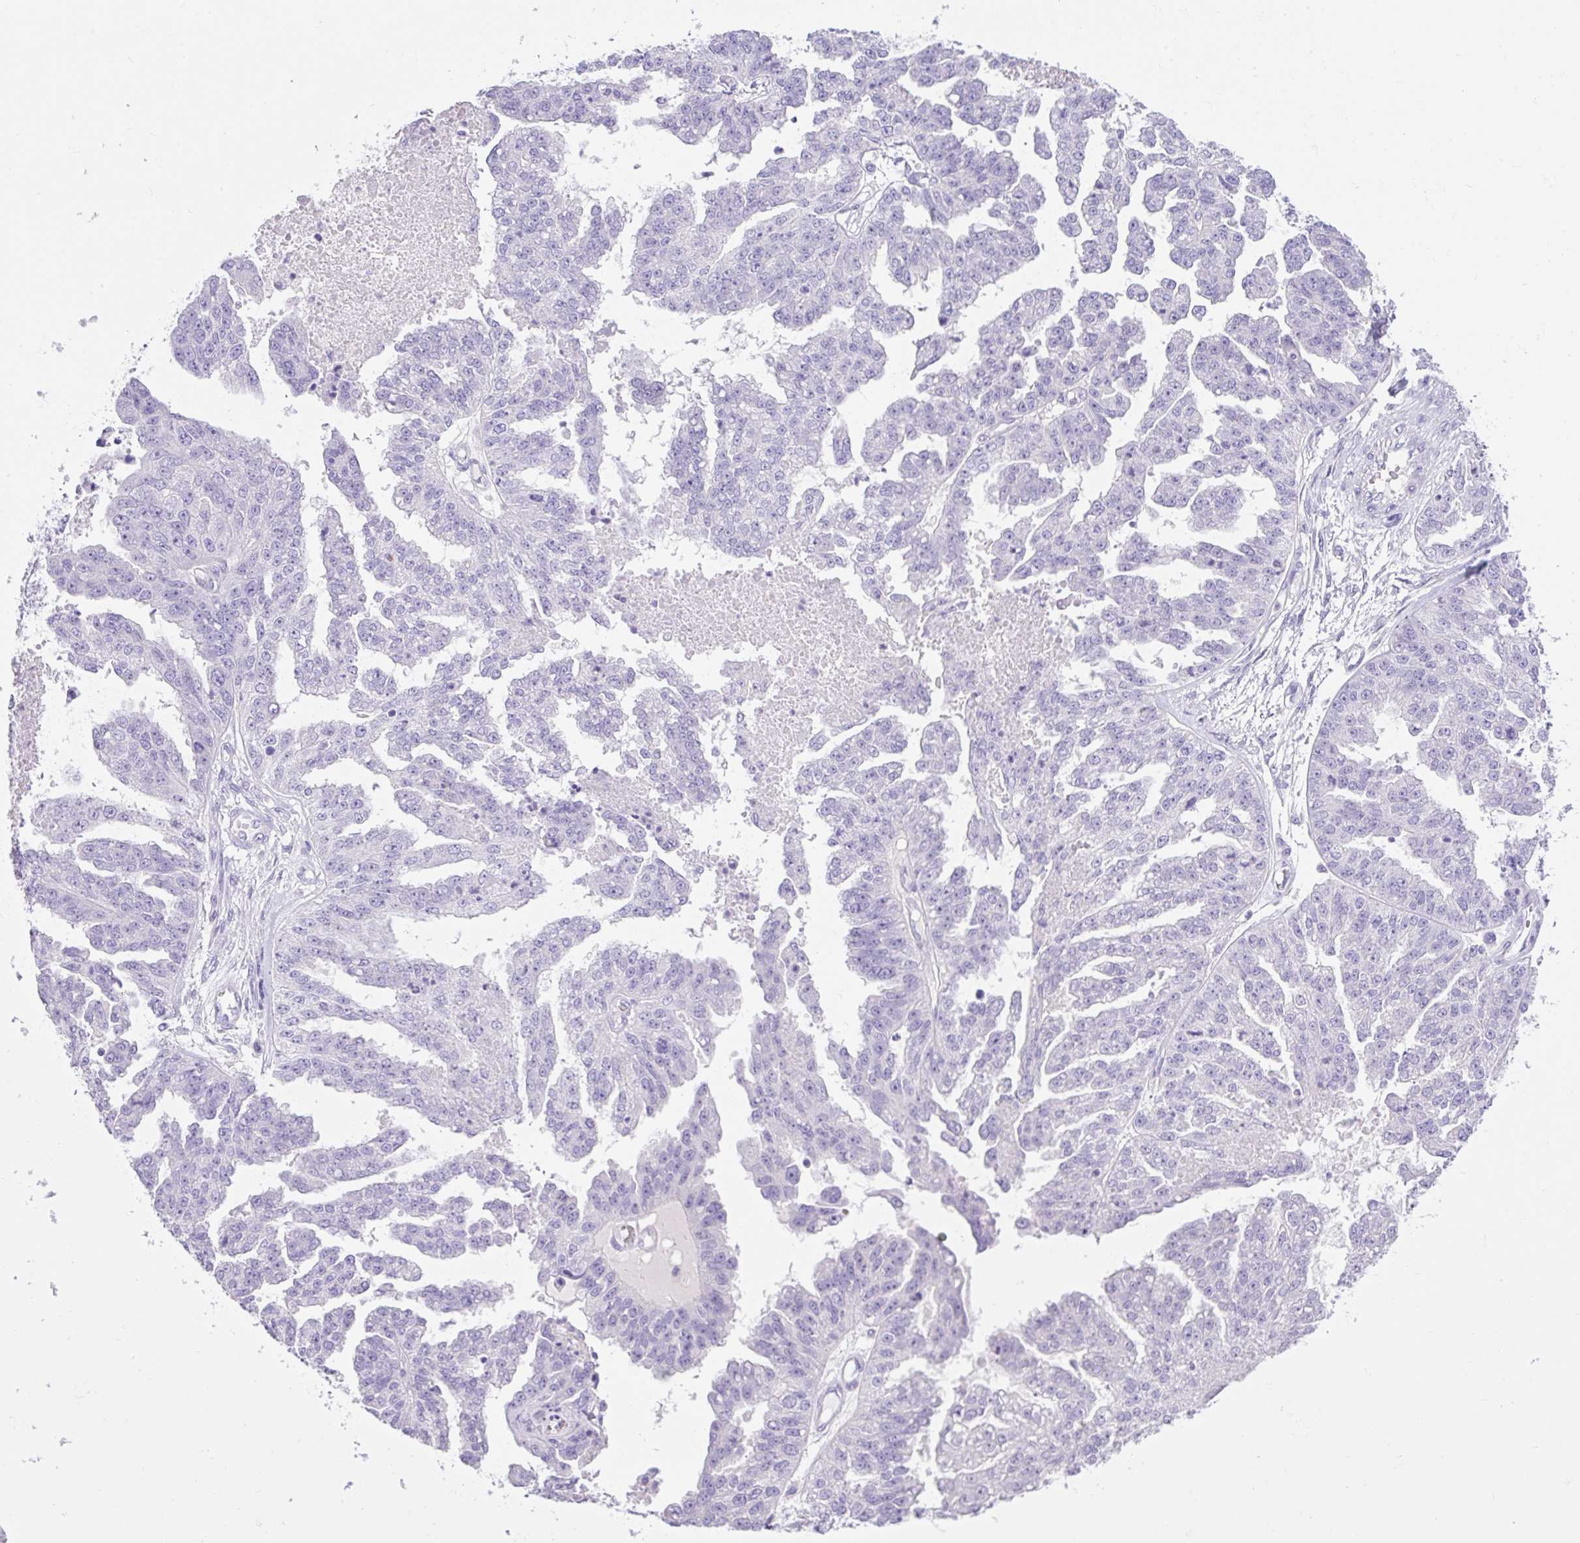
{"staining": {"intensity": "negative", "quantity": "none", "location": "none"}, "tissue": "ovarian cancer", "cell_type": "Tumor cells", "image_type": "cancer", "snomed": [{"axis": "morphology", "description": "Cystadenocarcinoma, serous, NOS"}, {"axis": "topography", "description": "Ovary"}], "caption": "Immunohistochemical staining of serous cystadenocarcinoma (ovarian) demonstrates no significant staining in tumor cells.", "gene": "TDRD15", "patient": {"sex": "female", "age": 58}}